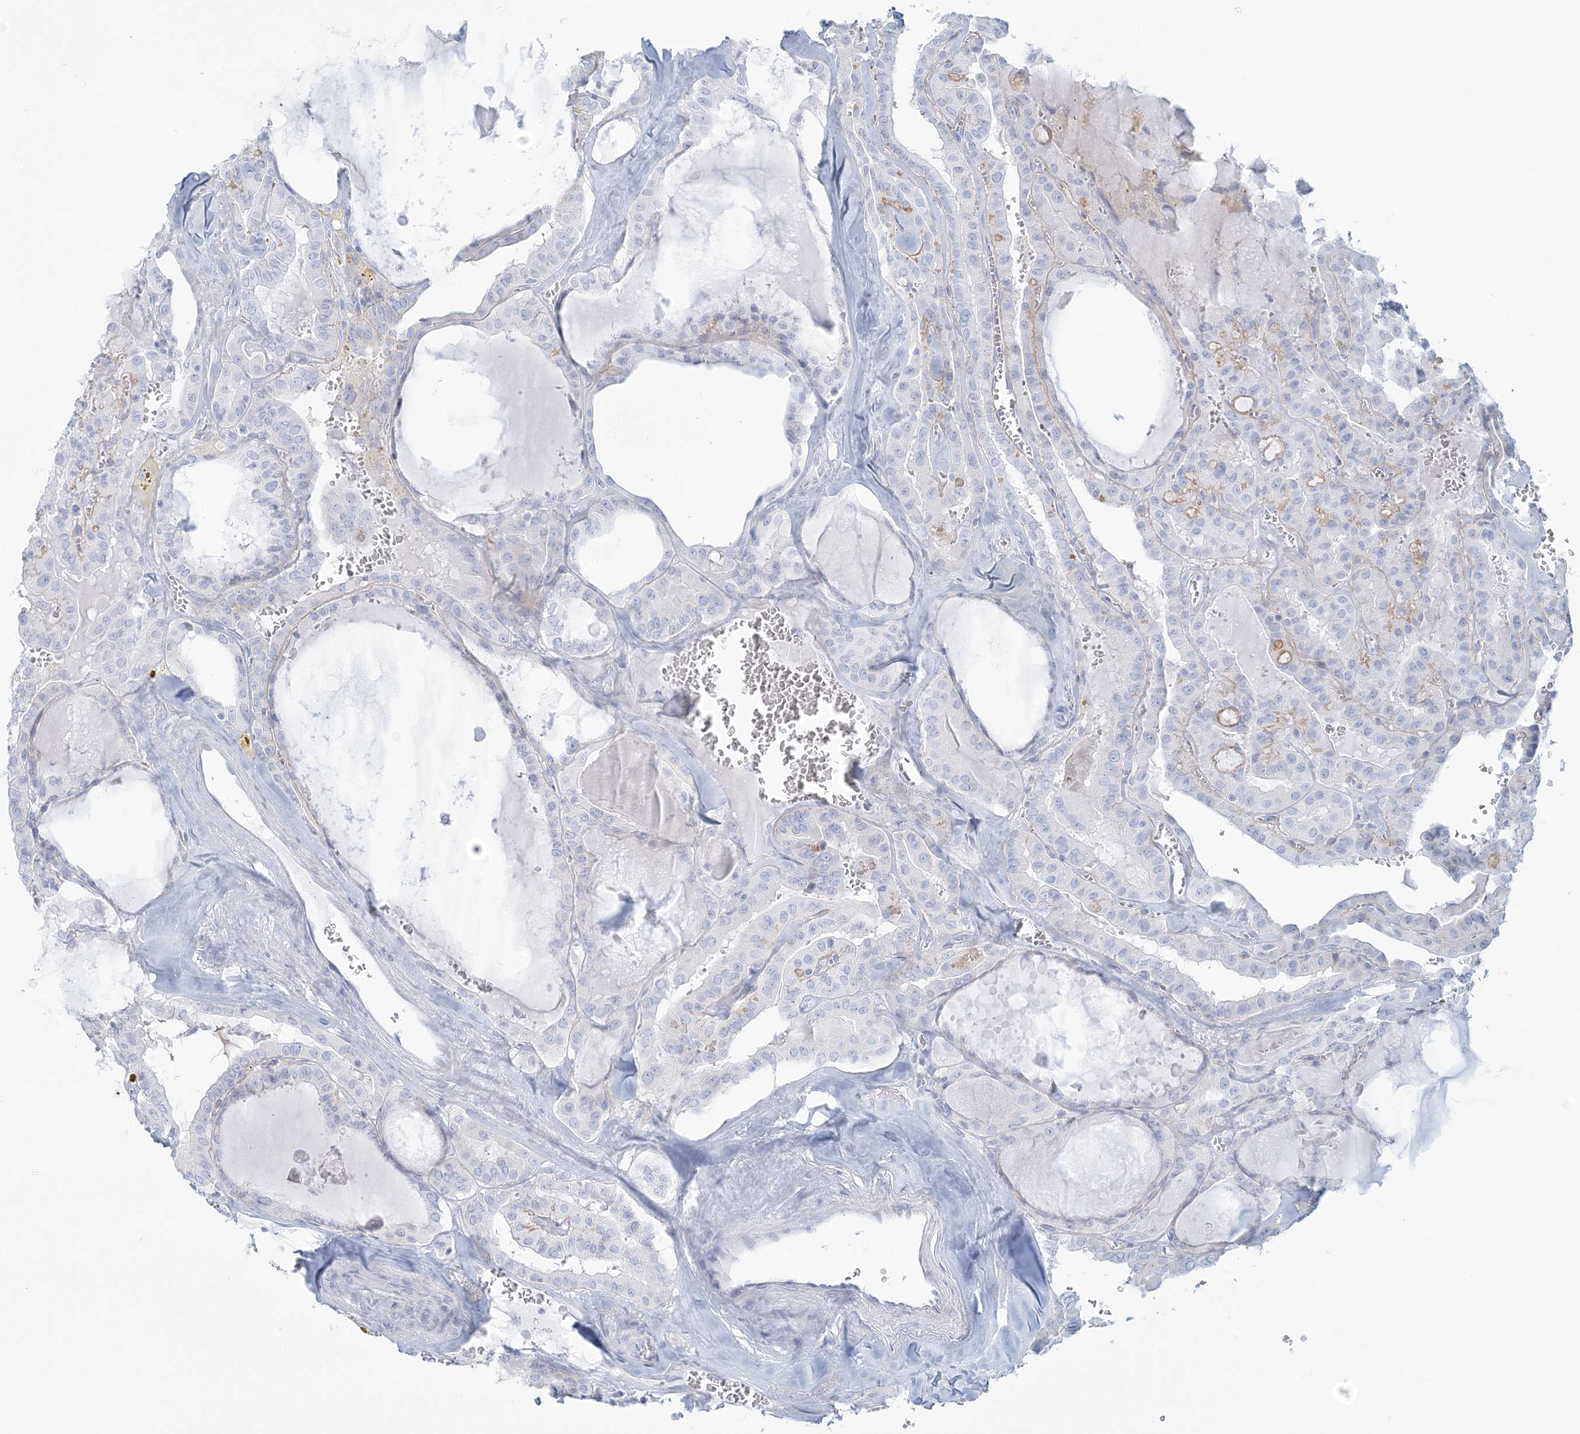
{"staining": {"intensity": "negative", "quantity": "none", "location": "none"}, "tissue": "thyroid cancer", "cell_type": "Tumor cells", "image_type": "cancer", "snomed": [{"axis": "morphology", "description": "Papillary adenocarcinoma, NOS"}, {"axis": "topography", "description": "Thyroid gland"}], "caption": "Thyroid cancer was stained to show a protein in brown. There is no significant positivity in tumor cells.", "gene": "ADGB", "patient": {"sex": "male", "age": 52}}